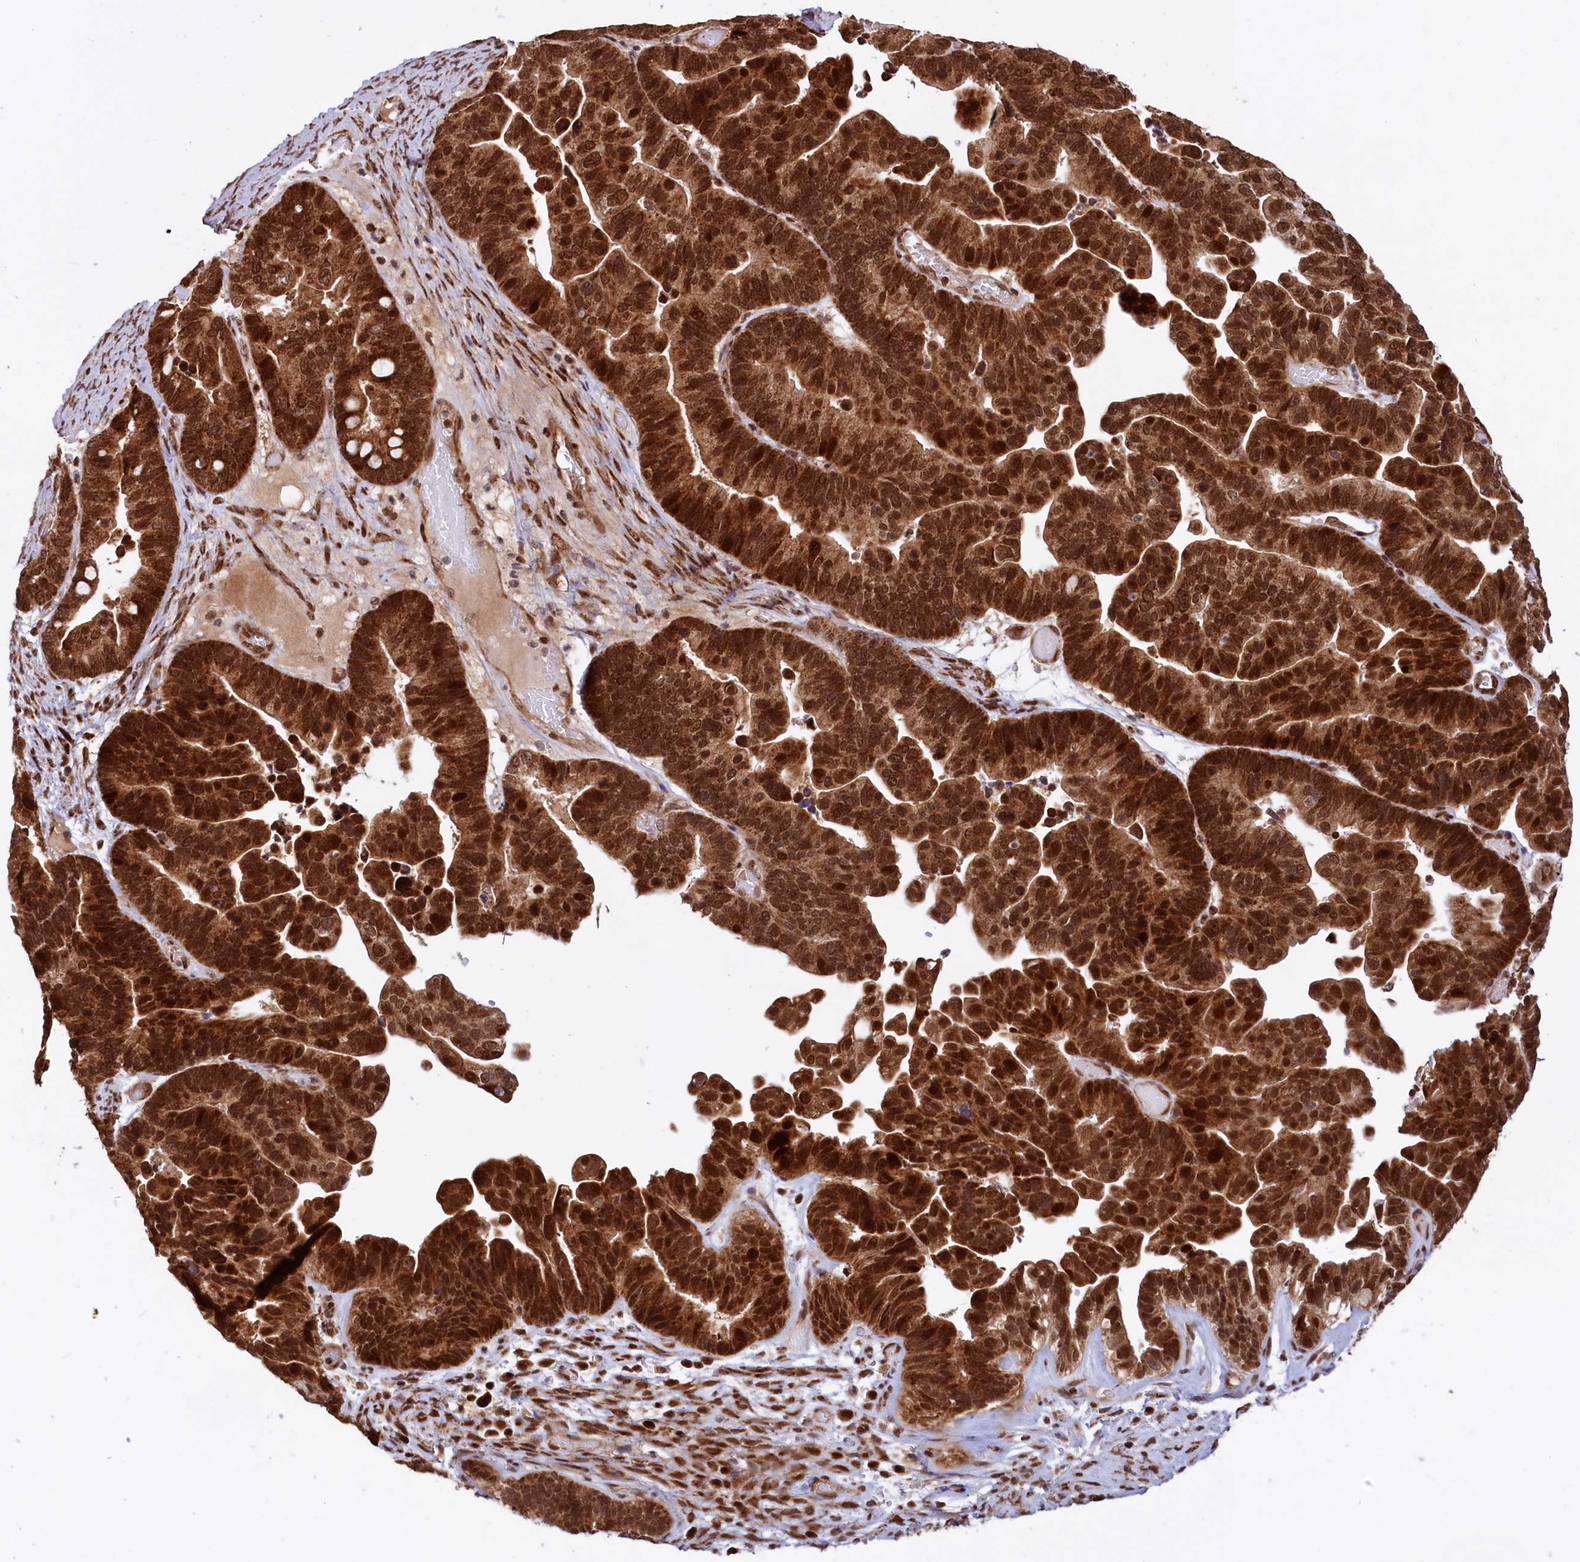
{"staining": {"intensity": "strong", "quantity": ">75%", "location": "cytoplasmic/membranous,nuclear"}, "tissue": "ovarian cancer", "cell_type": "Tumor cells", "image_type": "cancer", "snomed": [{"axis": "morphology", "description": "Cystadenocarcinoma, serous, NOS"}, {"axis": "topography", "description": "Ovary"}], "caption": "The photomicrograph displays a brown stain indicating the presence of a protein in the cytoplasmic/membranous and nuclear of tumor cells in ovarian serous cystadenocarcinoma.", "gene": "PHC3", "patient": {"sex": "female", "age": 56}}